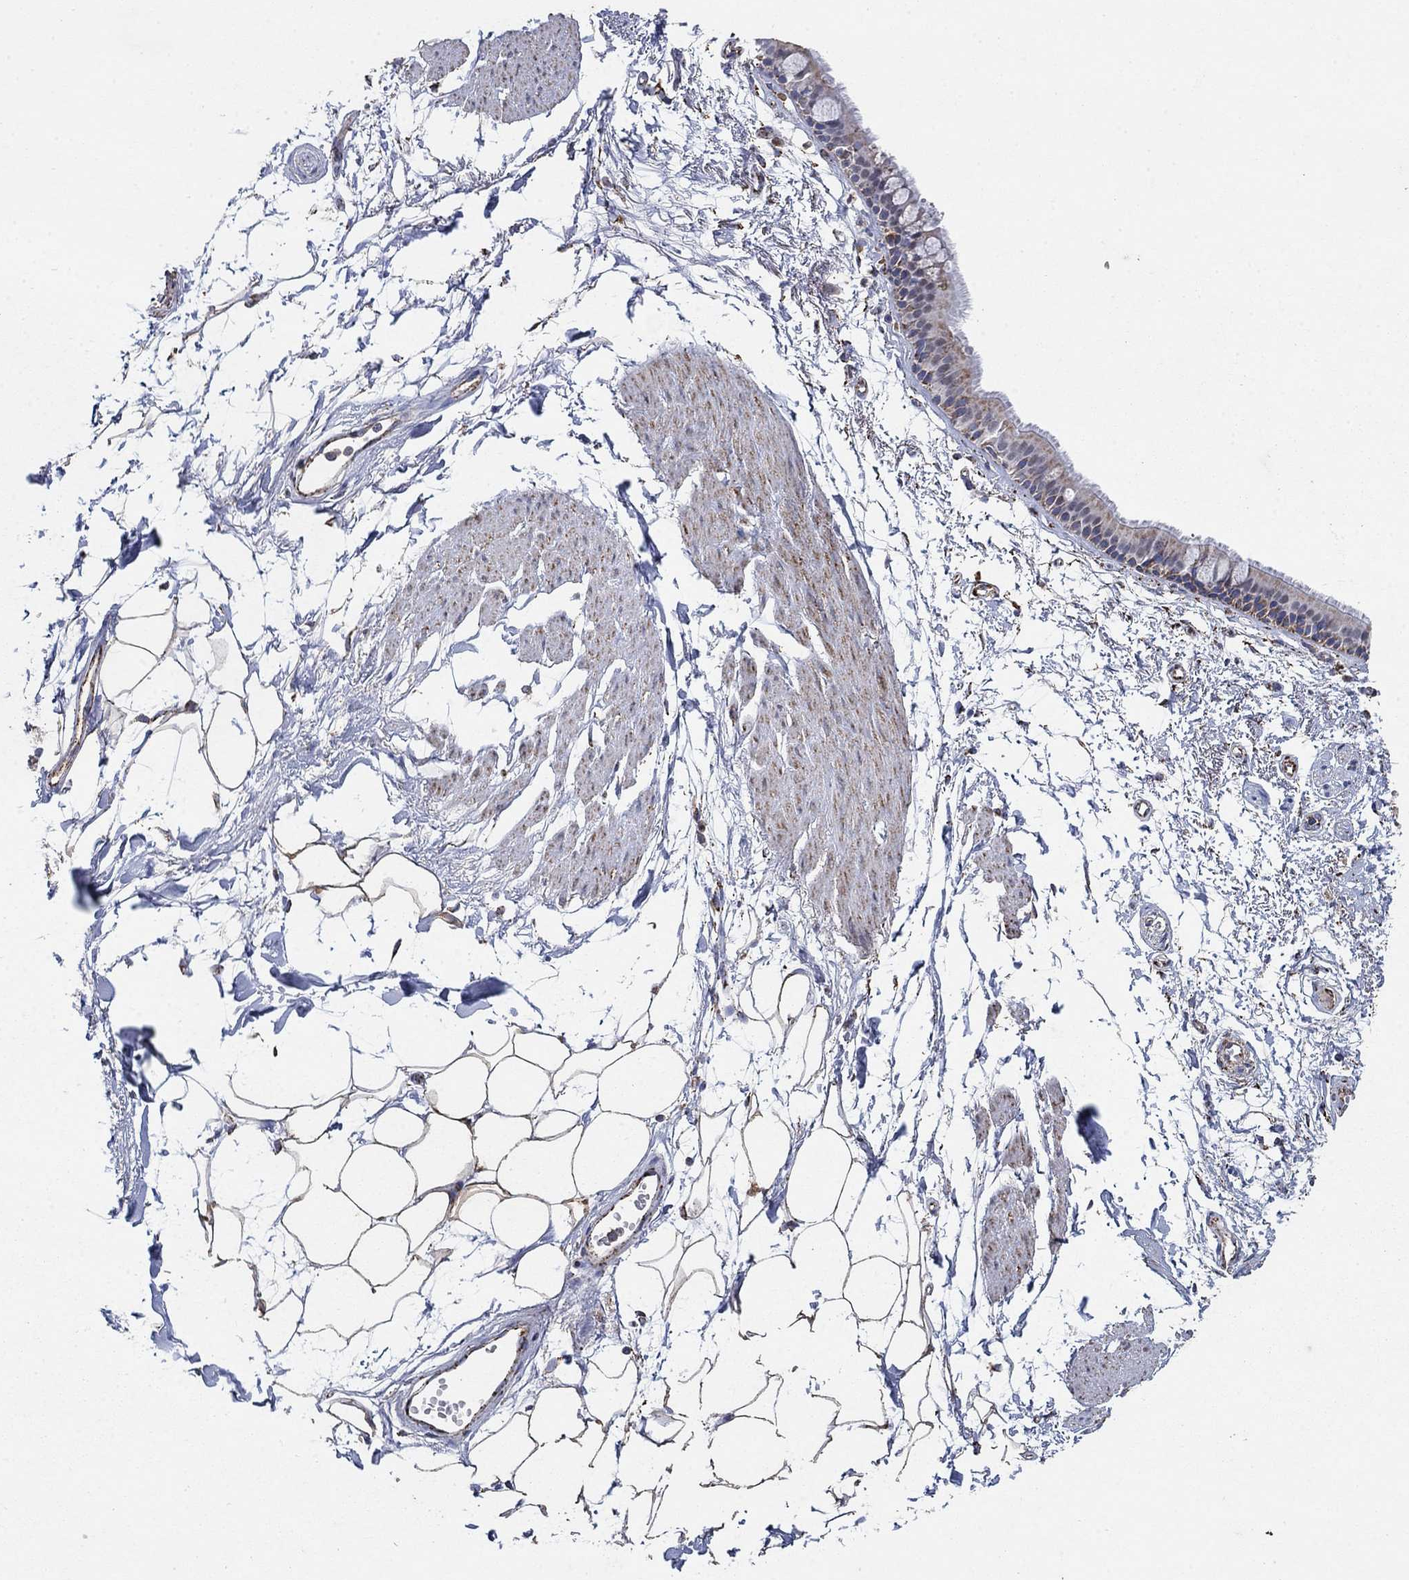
{"staining": {"intensity": "weak", "quantity": ">75%", "location": "cytoplasmic/membranous"}, "tissue": "bronchus", "cell_type": "Respiratory epithelial cells", "image_type": "normal", "snomed": [{"axis": "morphology", "description": "Normal tissue, NOS"}, {"axis": "topography", "description": "Cartilage tissue"}, {"axis": "topography", "description": "Bronchus"}], "caption": "An immunohistochemistry micrograph of benign tissue is shown. Protein staining in brown highlights weak cytoplasmic/membranous positivity in bronchus within respiratory epithelial cells.", "gene": "PNPLA2", "patient": {"sex": "male", "age": 66}}